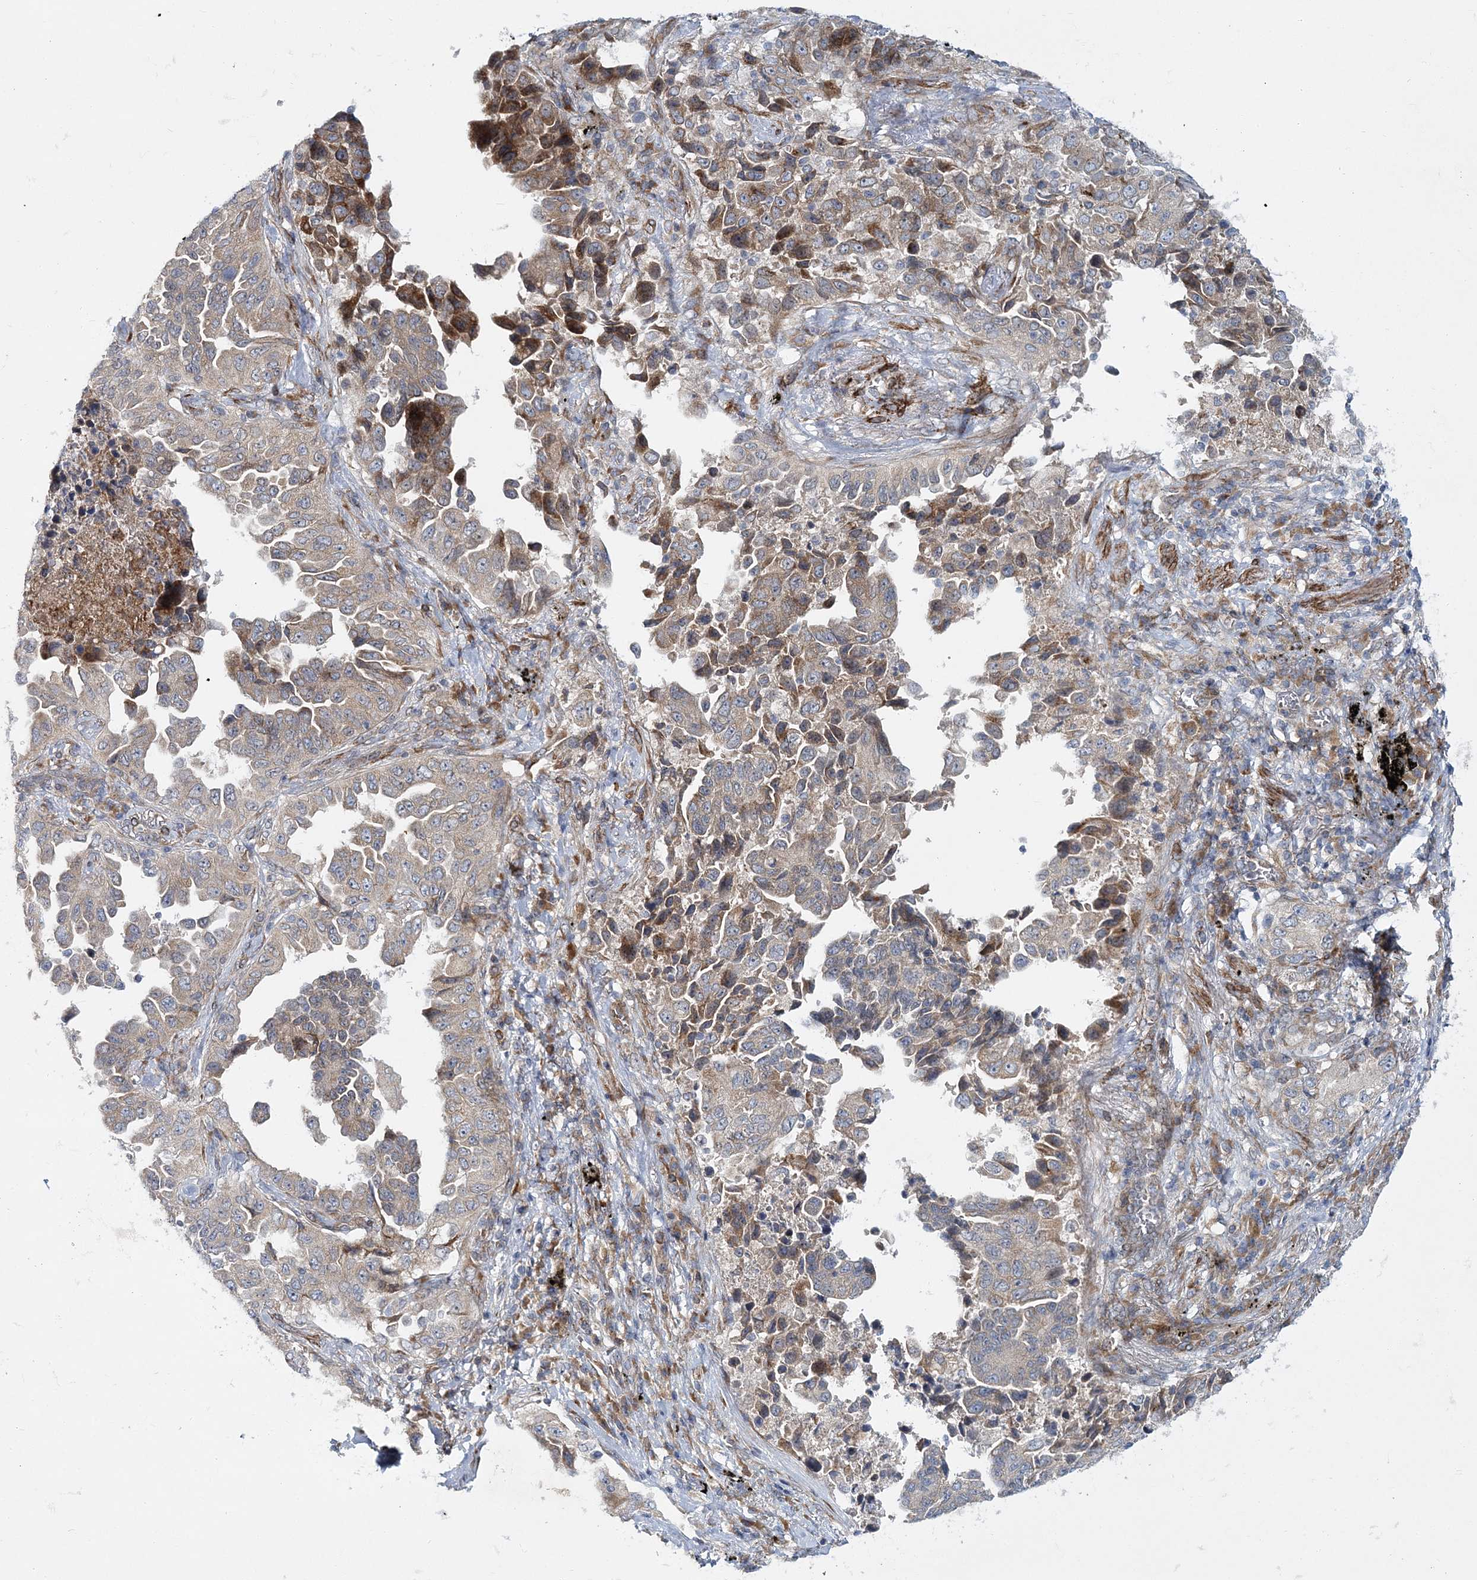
{"staining": {"intensity": "moderate", "quantity": "<25%", "location": "cytoplasmic/membranous"}, "tissue": "lung cancer", "cell_type": "Tumor cells", "image_type": "cancer", "snomed": [{"axis": "morphology", "description": "Adenocarcinoma, NOS"}, {"axis": "topography", "description": "Lung"}], "caption": "Adenocarcinoma (lung) tissue demonstrates moderate cytoplasmic/membranous expression in approximately <25% of tumor cells, visualized by immunohistochemistry.", "gene": "NBAS", "patient": {"sex": "female", "age": 51}}